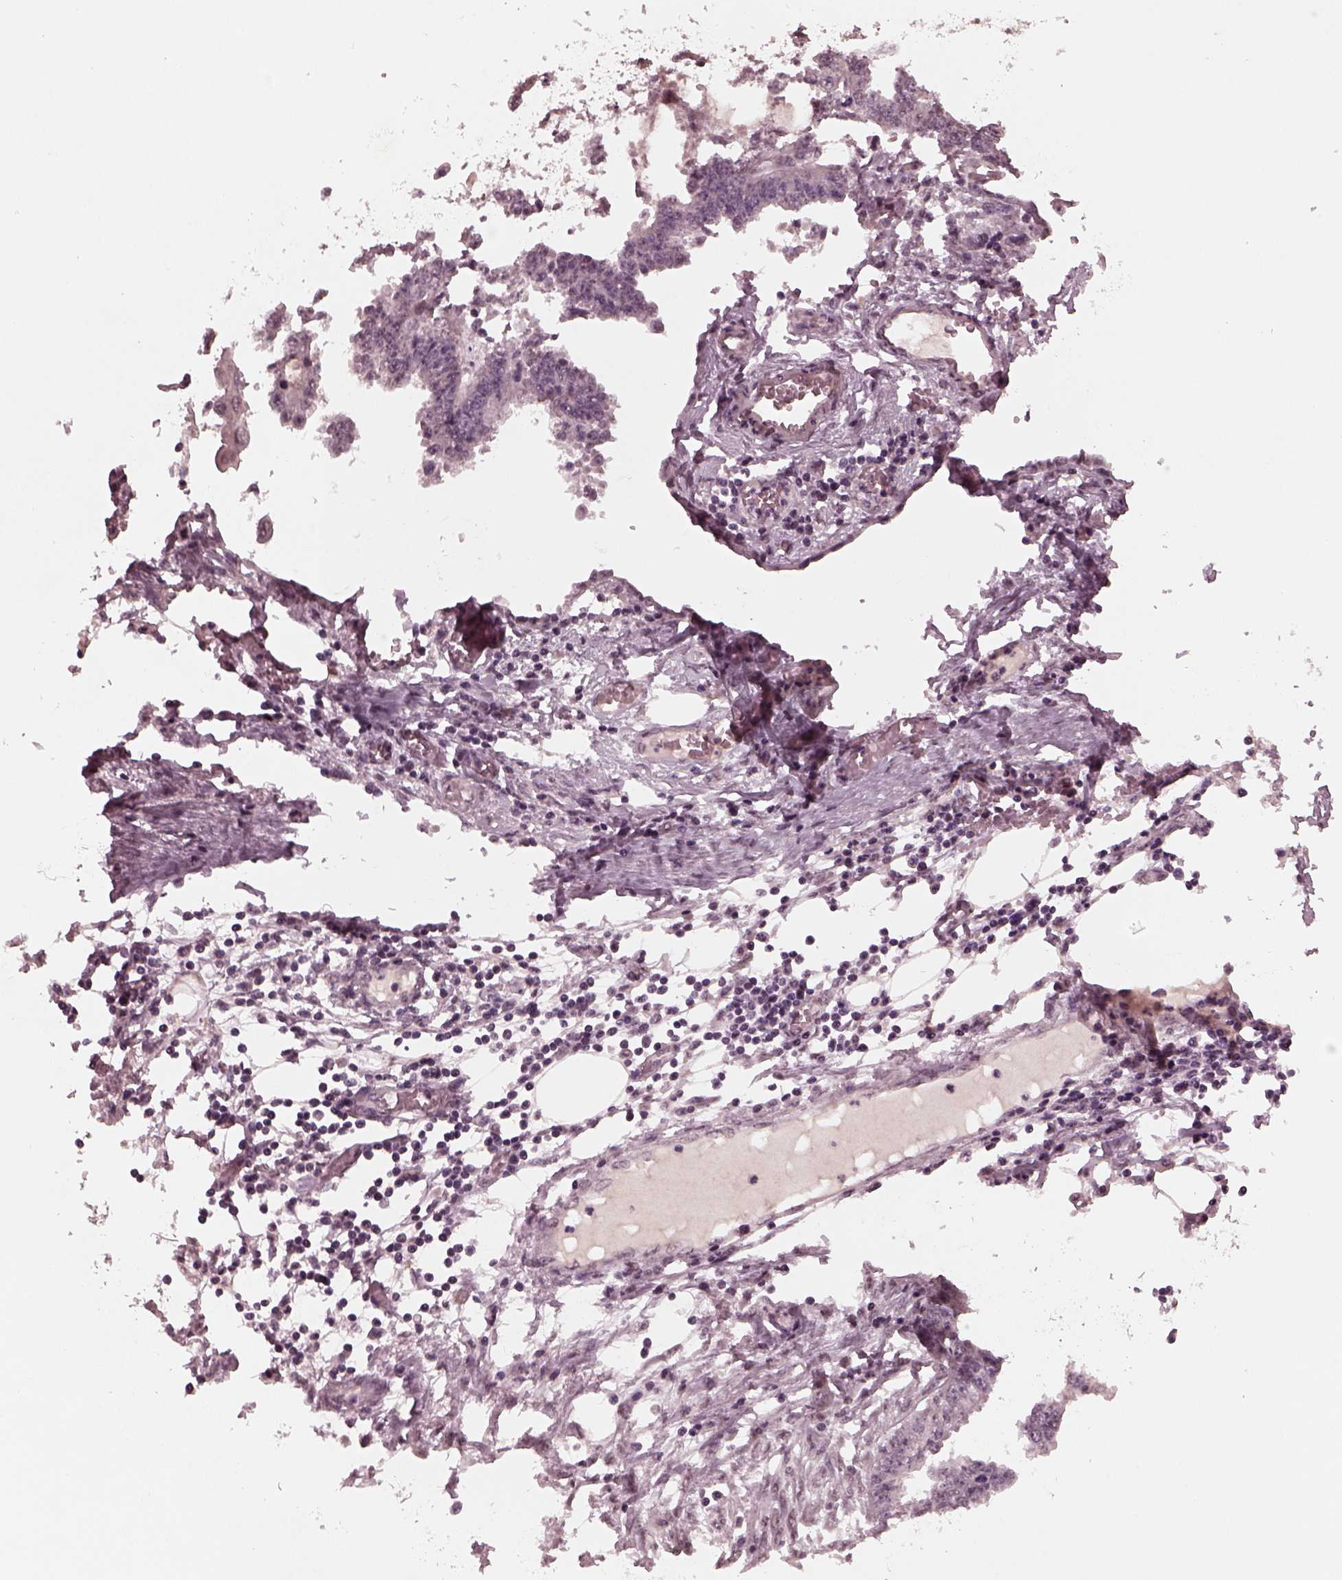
{"staining": {"intensity": "negative", "quantity": "none", "location": "none"}, "tissue": "endometrial cancer", "cell_type": "Tumor cells", "image_type": "cancer", "snomed": [{"axis": "morphology", "description": "Adenocarcinoma, NOS"}, {"axis": "morphology", "description": "Adenocarcinoma, metastatic, NOS"}, {"axis": "topography", "description": "Adipose tissue"}, {"axis": "topography", "description": "Endometrium"}], "caption": "An immunohistochemistry (IHC) image of endometrial metastatic adenocarcinoma is shown. There is no staining in tumor cells of endometrial metastatic adenocarcinoma.", "gene": "NAP1L5", "patient": {"sex": "female", "age": 67}}